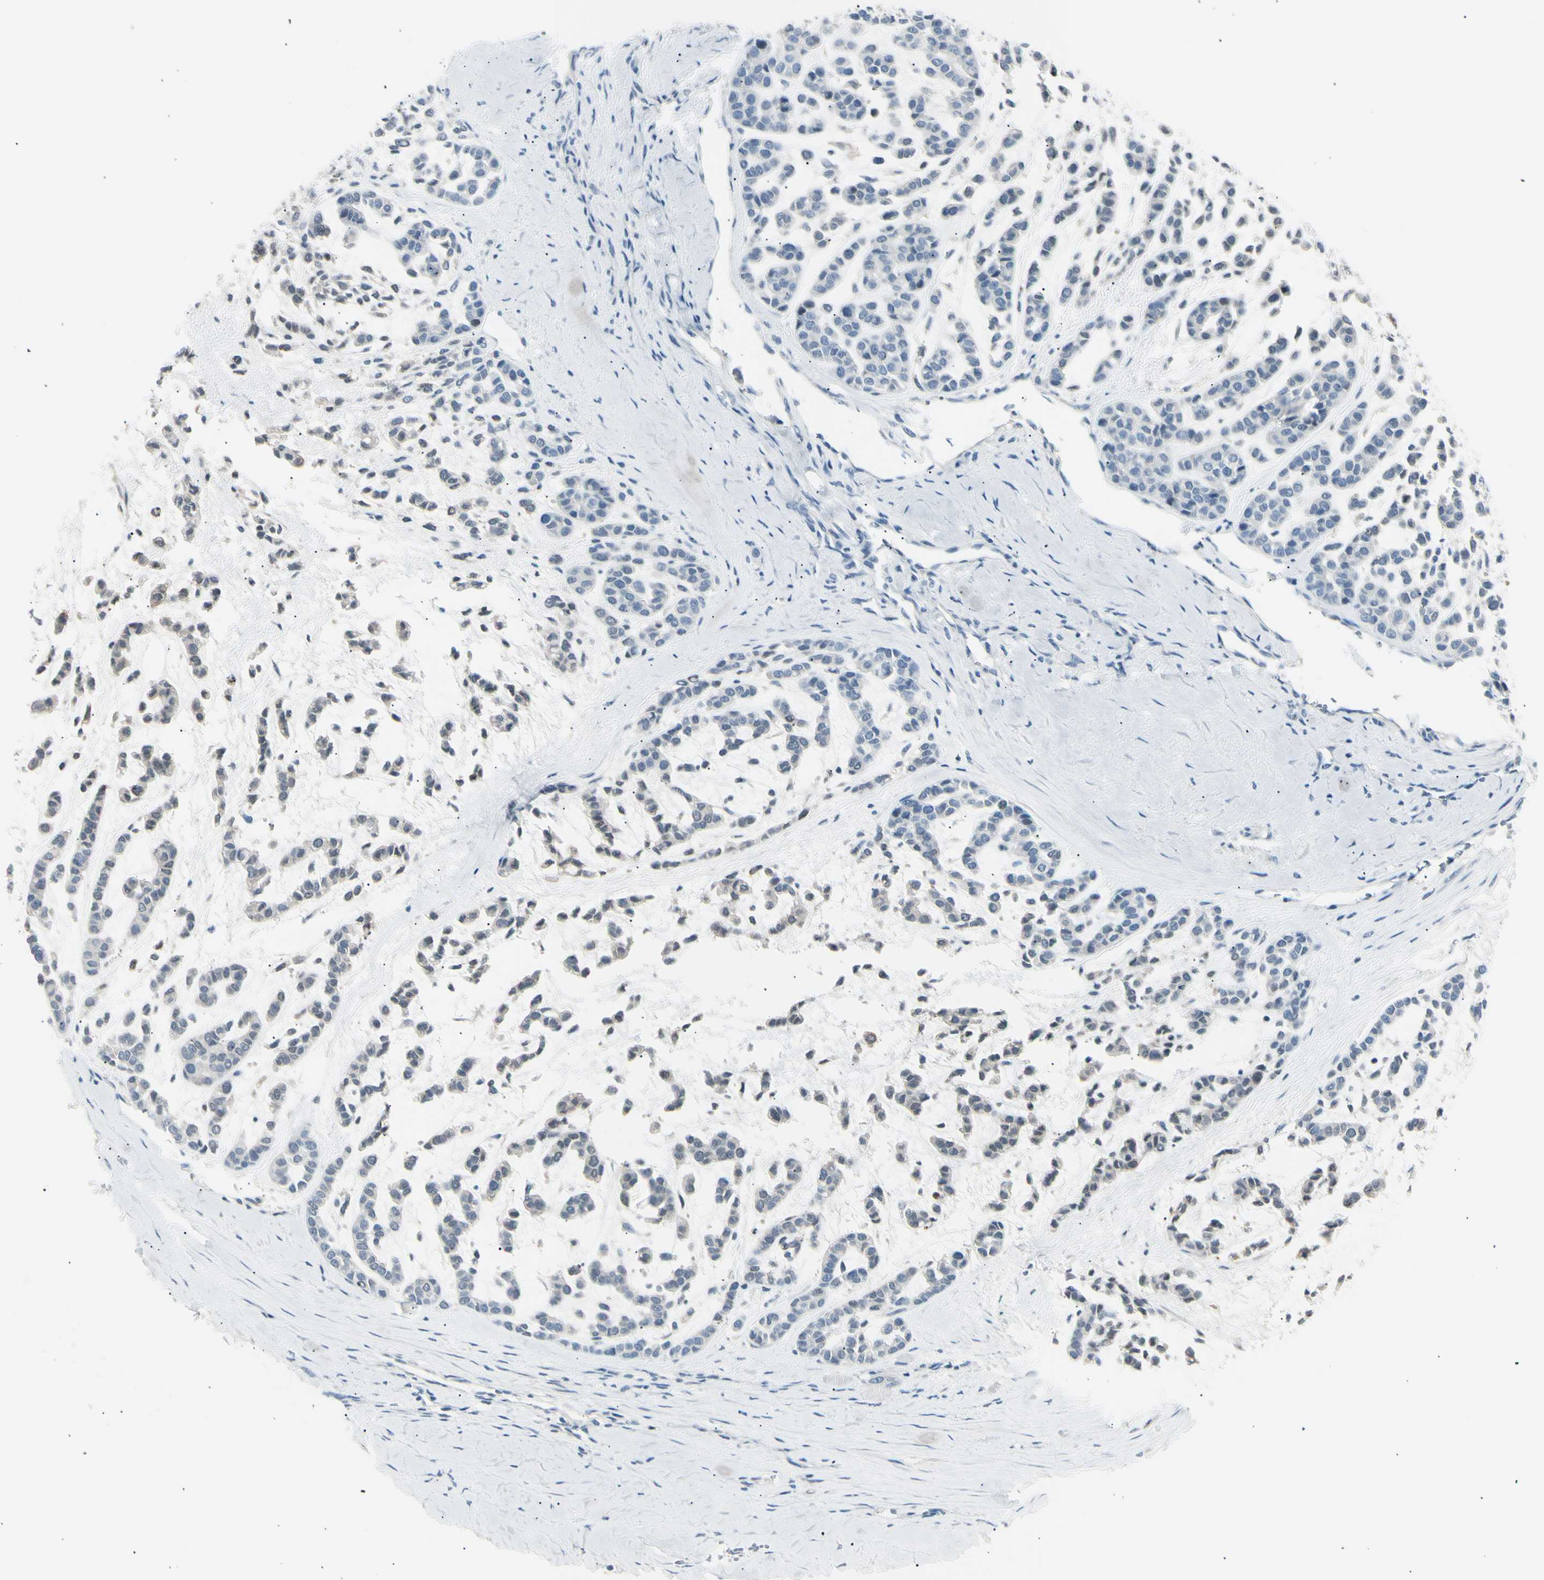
{"staining": {"intensity": "negative", "quantity": "none", "location": "none"}, "tissue": "head and neck cancer", "cell_type": "Tumor cells", "image_type": "cancer", "snomed": [{"axis": "morphology", "description": "Adenocarcinoma, NOS"}, {"axis": "morphology", "description": "Adenoma, NOS"}, {"axis": "topography", "description": "Head-Neck"}], "caption": "DAB (3,3'-diaminobenzidine) immunohistochemical staining of adenoma (head and neck) exhibits no significant staining in tumor cells.", "gene": "LHPP", "patient": {"sex": "female", "age": 55}}